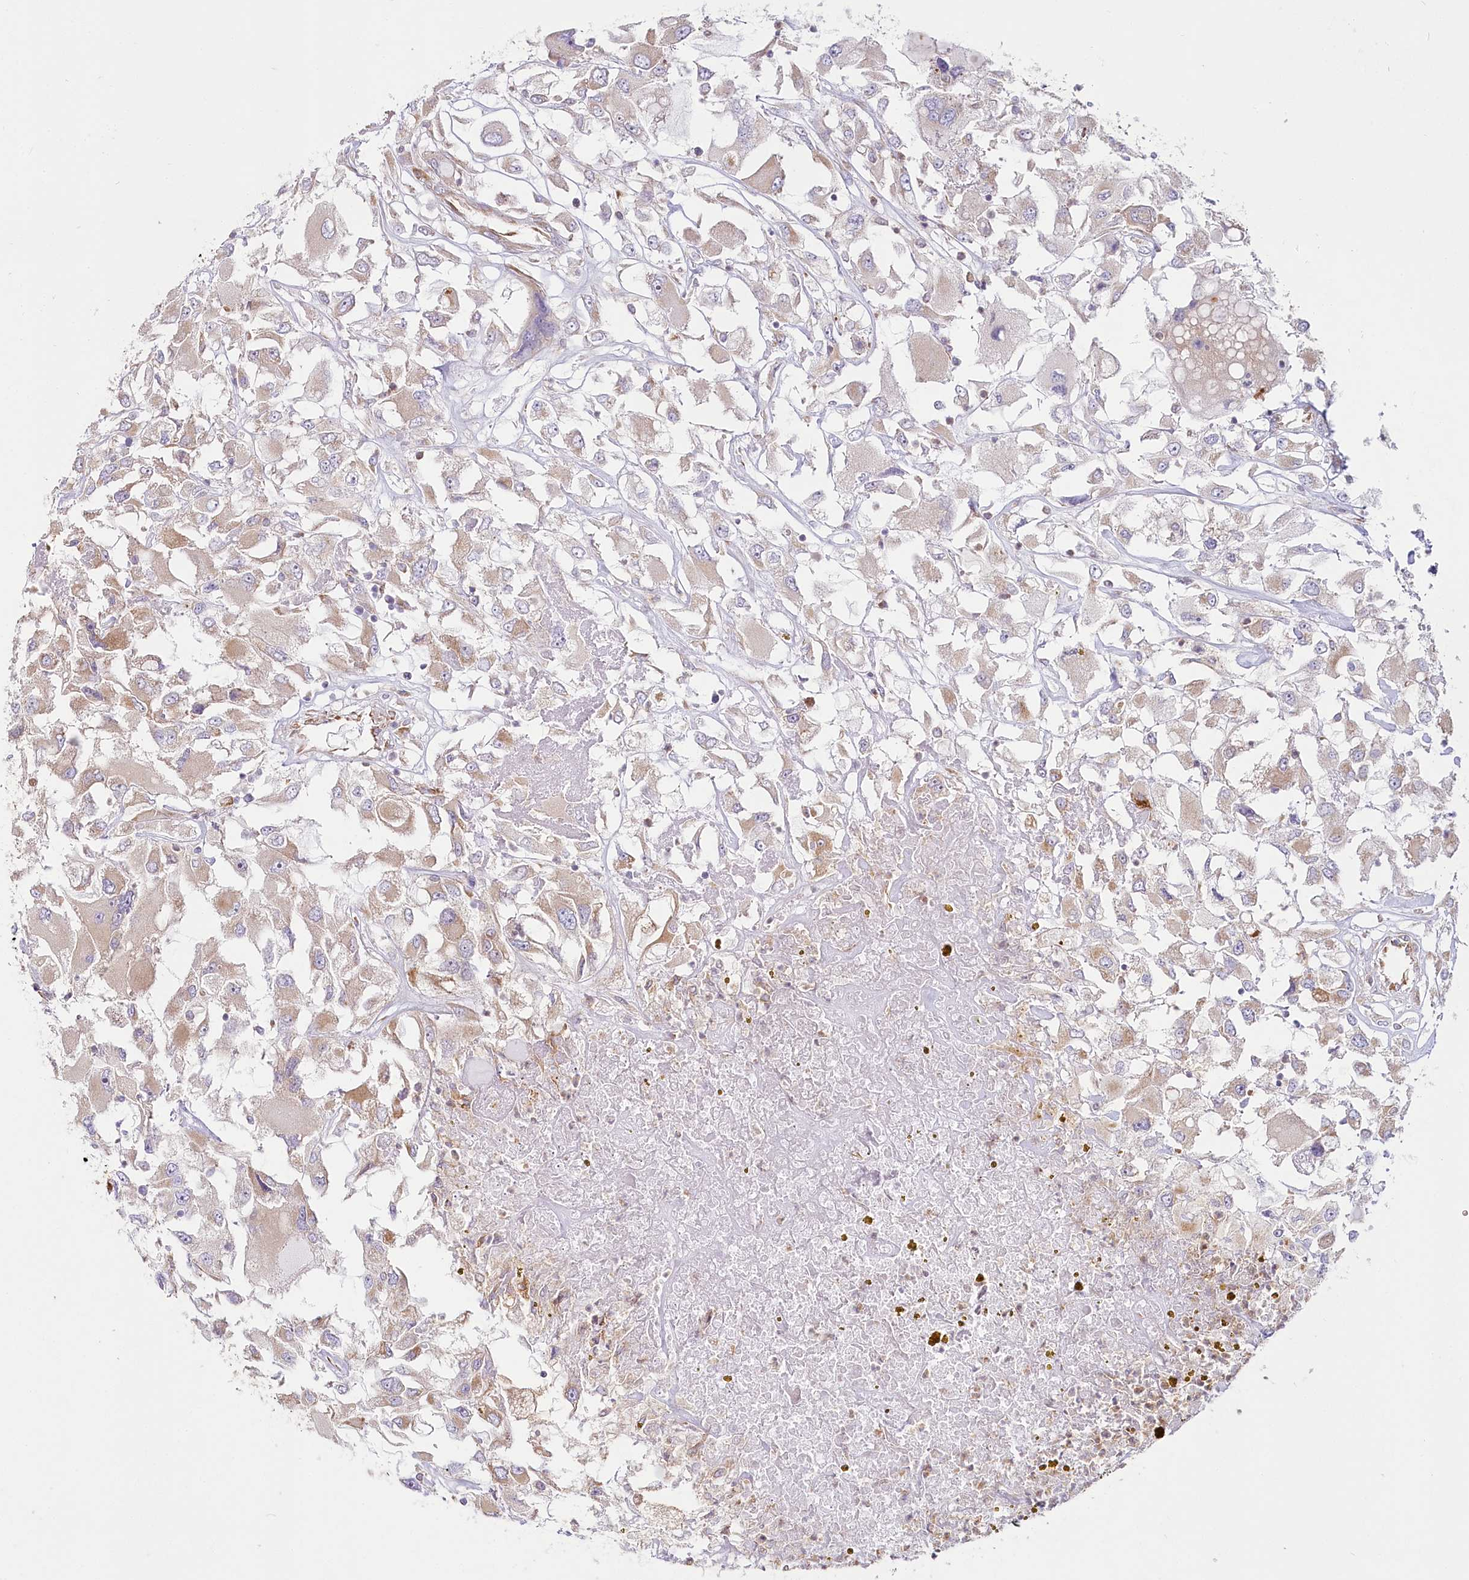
{"staining": {"intensity": "weak", "quantity": "25%-75%", "location": "cytoplasmic/membranous"}, "tissue": "renal cancer", "cell_type": "Tumor cells", "image_type": "cancer", "snomed": [{"axis": "morphology", "description": "Adenocarcinoma, NOS"}, {"axis": "topography", "description": "Kidney"}], "caption": "DAB immunohistochemical staining of human renal adenocarcinoma reveals weak cytoplasmic/membranous protein expression in approximately 25%-75% of tumor cells.", "gene": "HARS2", "patient": {"sex": "female", "age": 52}}